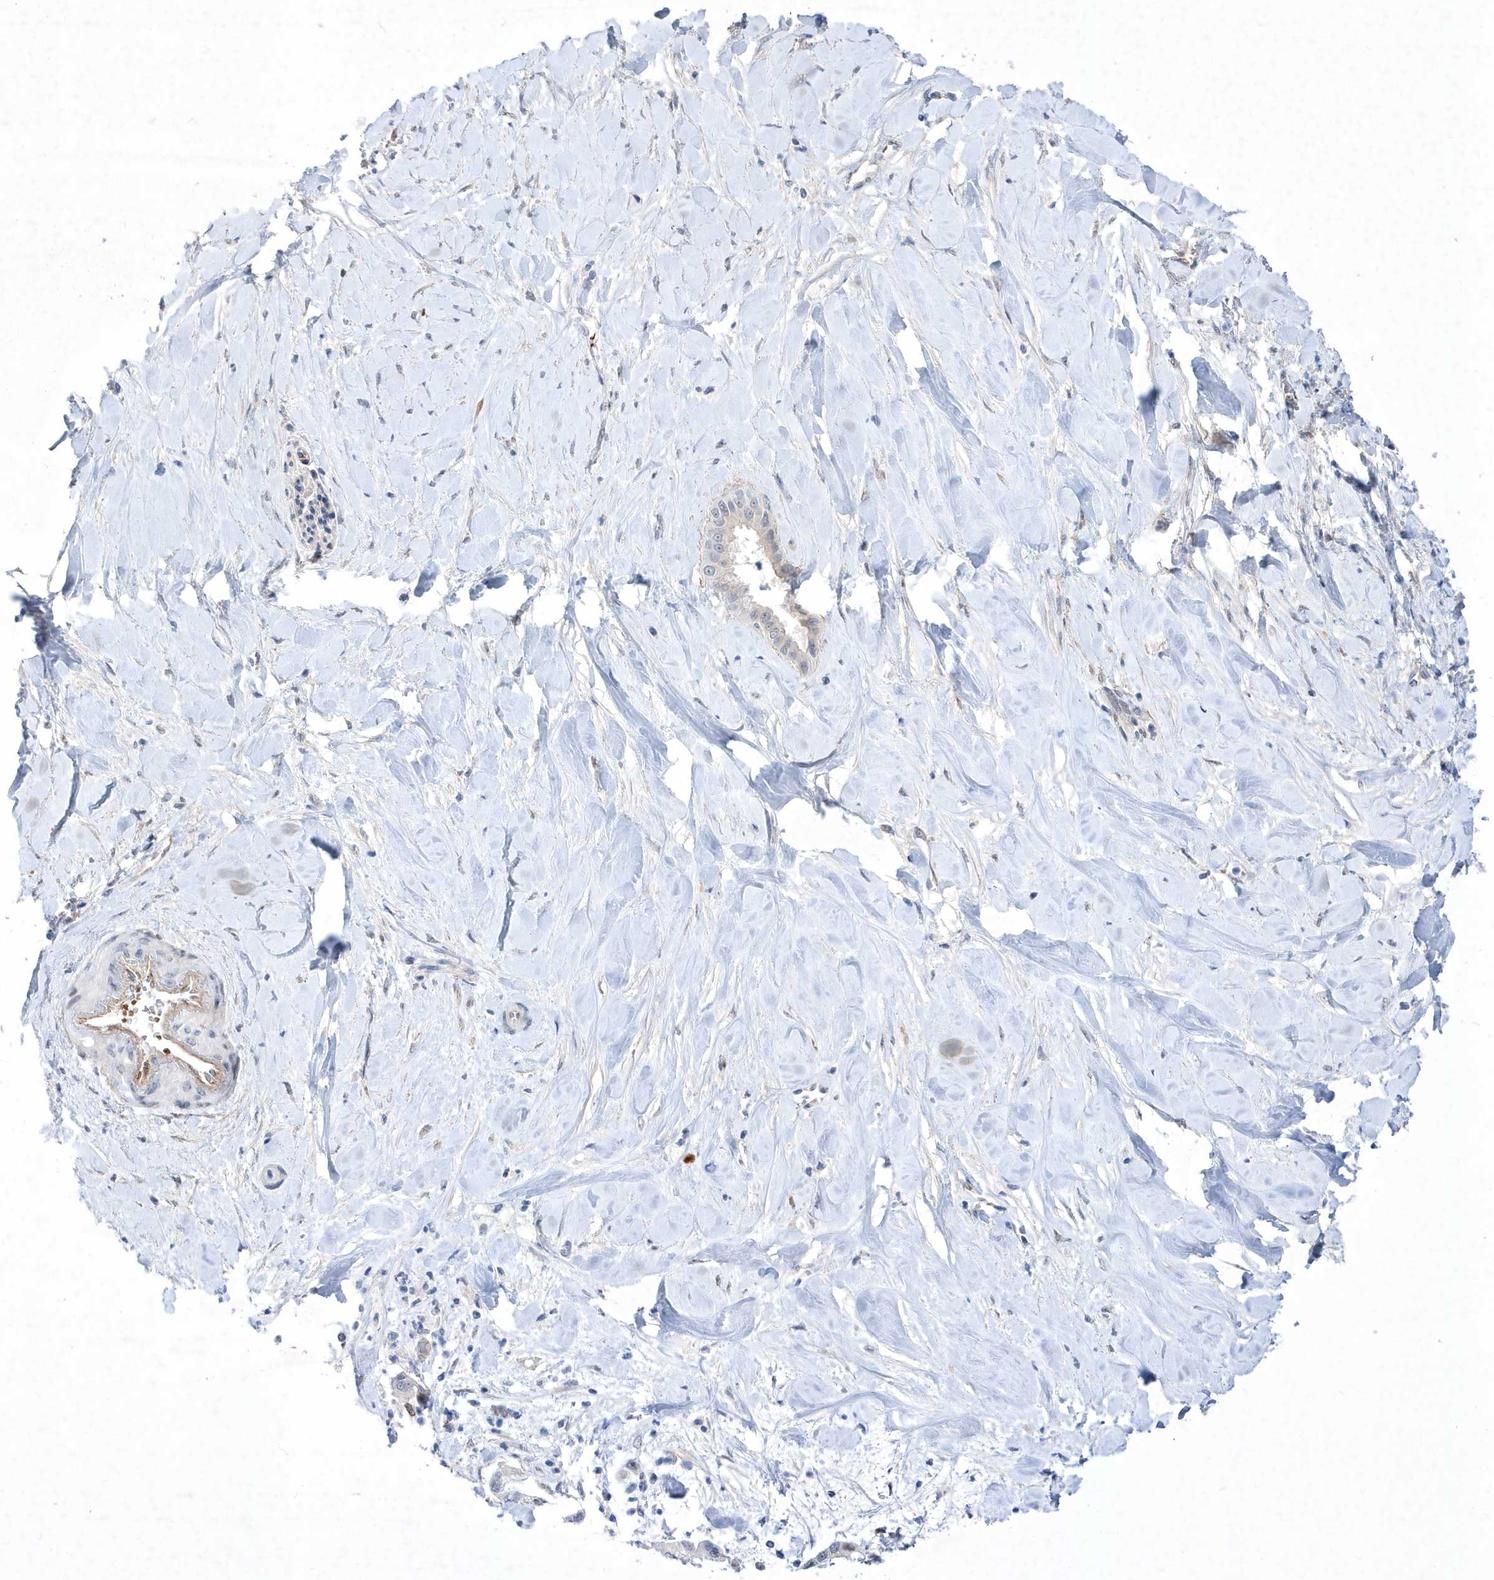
{"staining": {"intensity": "negative", "quantity": "none", "location": "none"}, "tissue": "liver cancer", "cell_type": "Tumor cells", "image_type": "cancer", "snomed": [{"axis": "morphology", "description": "Cholangiocarcinoma"}, {"axis": "topography", "description": "Liver"}], "caption": "Tumor cells show no significant staining in liver cholangiocarcinoma.", "gene": "ZNF875", "patient": {"sex": "female", "age": 54}}